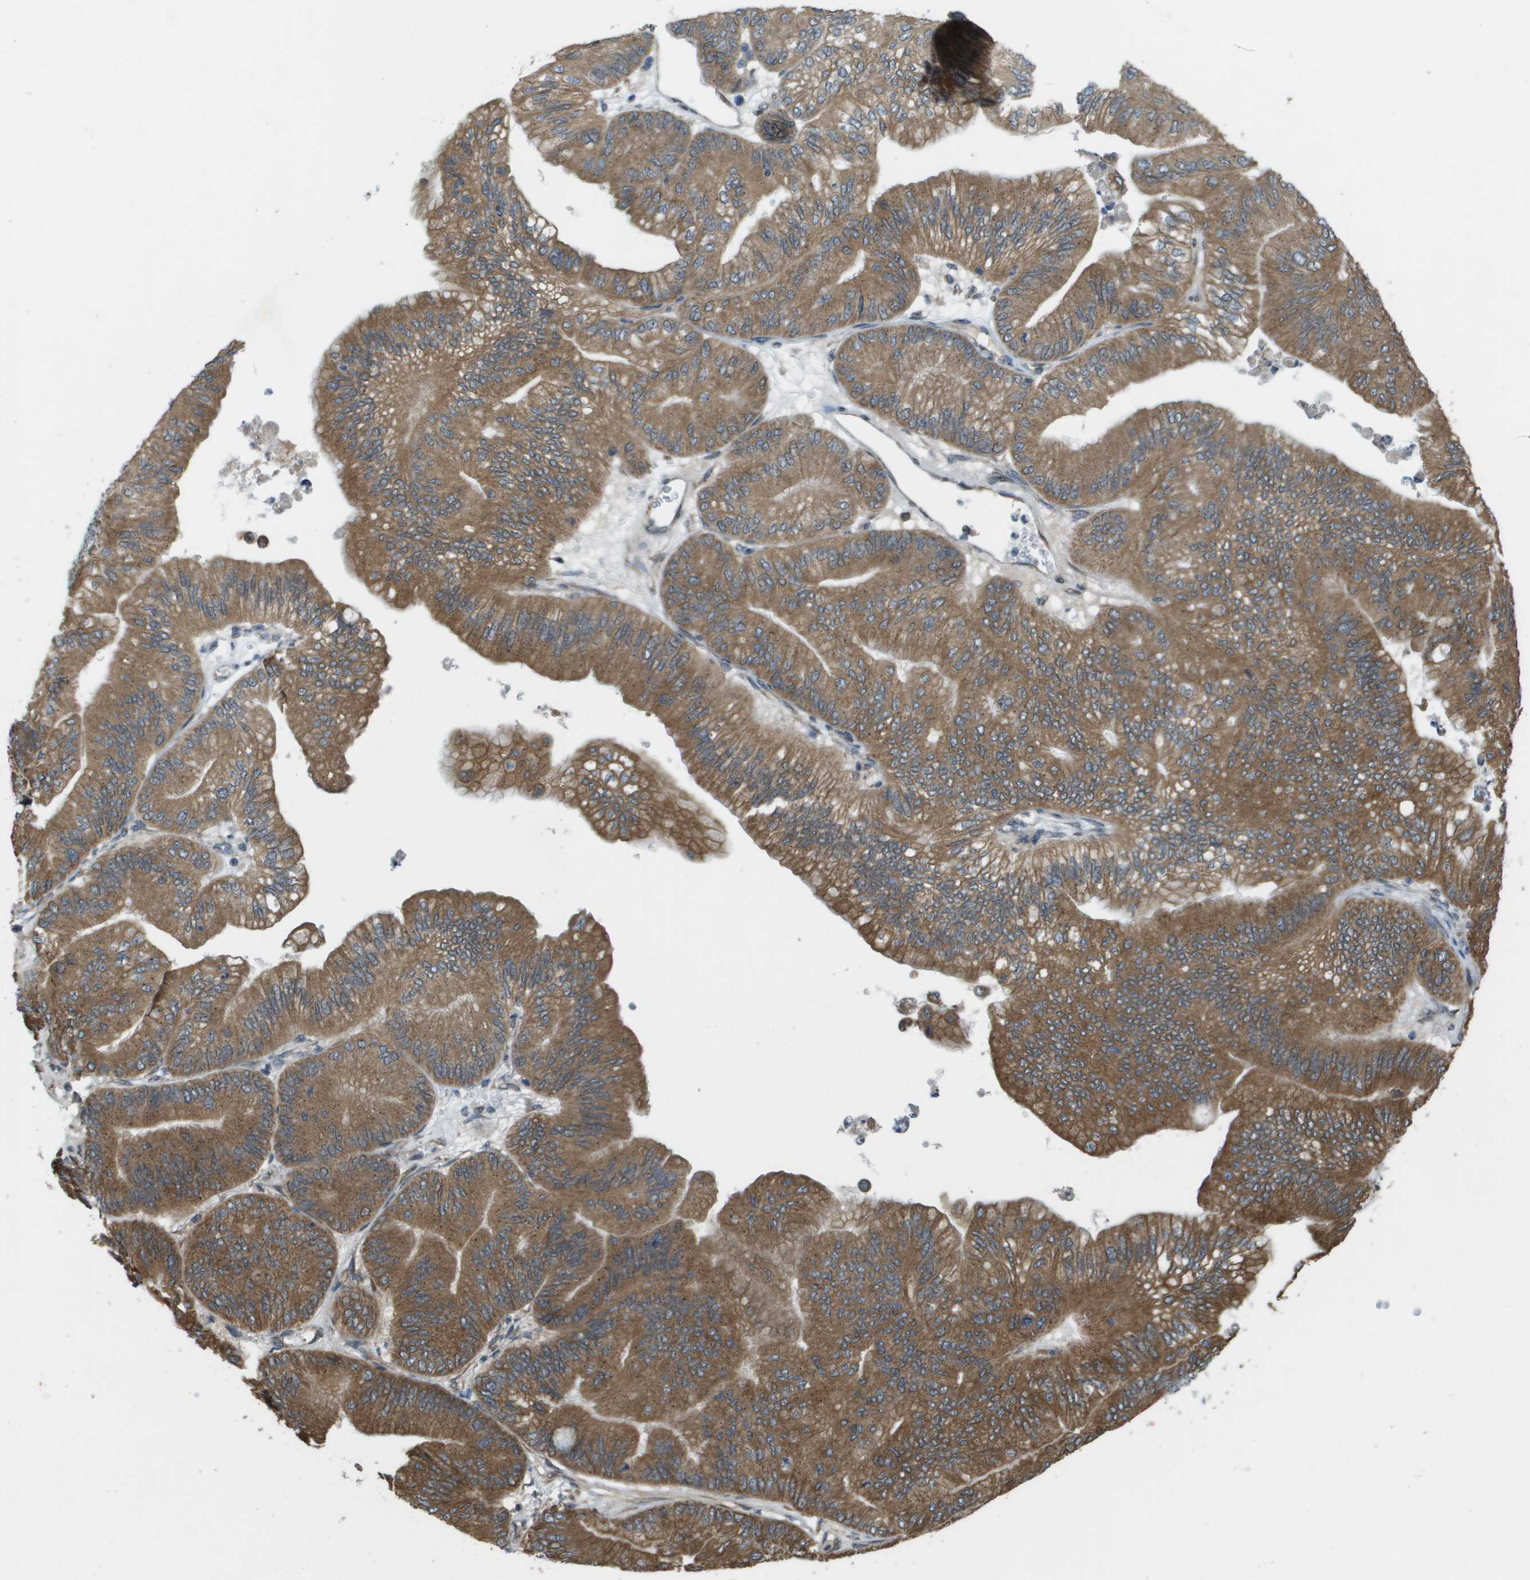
{"staining": {"intensity": "moderate", "quantity": ">75%", "location": "cytoplasmic/membranous"}, "tissue": "ovarian cancer", "cell_type": "Tumor cells", "image_type": "cancer", "snomed": [{"axis": "morphology", "description": "Cystadenocarcinoma, mucinous, NOS"}, {"axis": "topography", "description": "Ovary"}], "caption": "Mucinous cystadenocarcinoma (ovarian) stained with a brown dye demonstrates moderate cytoplasmic/membranous positive expression in approximately >75% of tumor cells.", "gene": "IFNLR1", "patient": {"sex": "female", "age": 61}}